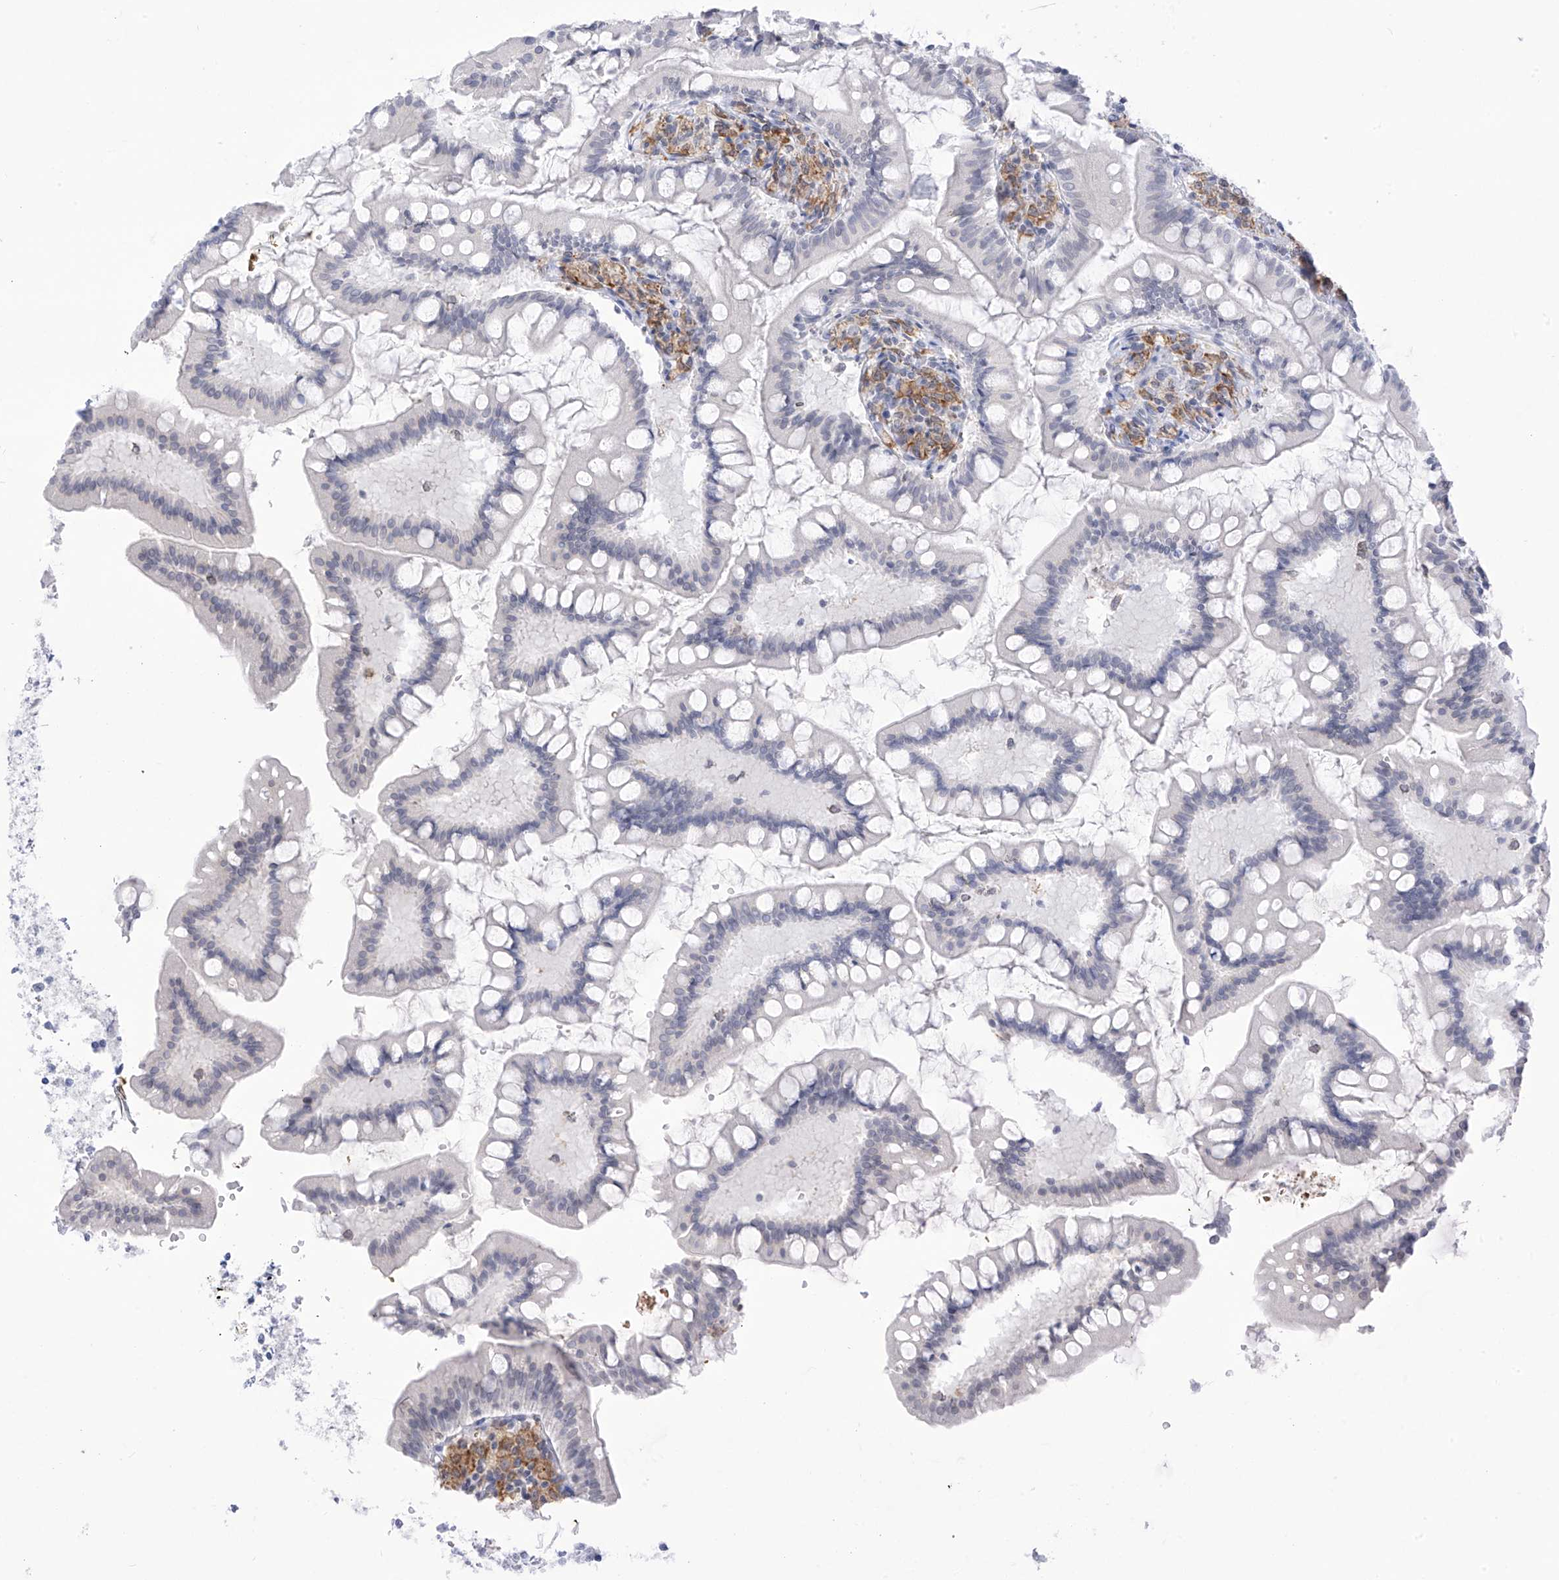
{"staining": {"intensity": "negative", "quantity": "none", "location": "none"}, "tissue": "small intestine", "cell_type": "Glandular cells", "image_type": "normal", "snomed": [{"axis": "morphology", "description": "Normal tissue, NOS"}, {"axis": "topography", "description": "Small intestine"}], "caption": "DAB (3,3'-diaminobenzidine) immunohistochemical staining of benign small intestine shows no significant staining in glandular cells.", "gene": "TBXAS1", "patient": {"sex": "male", "age": 7}}